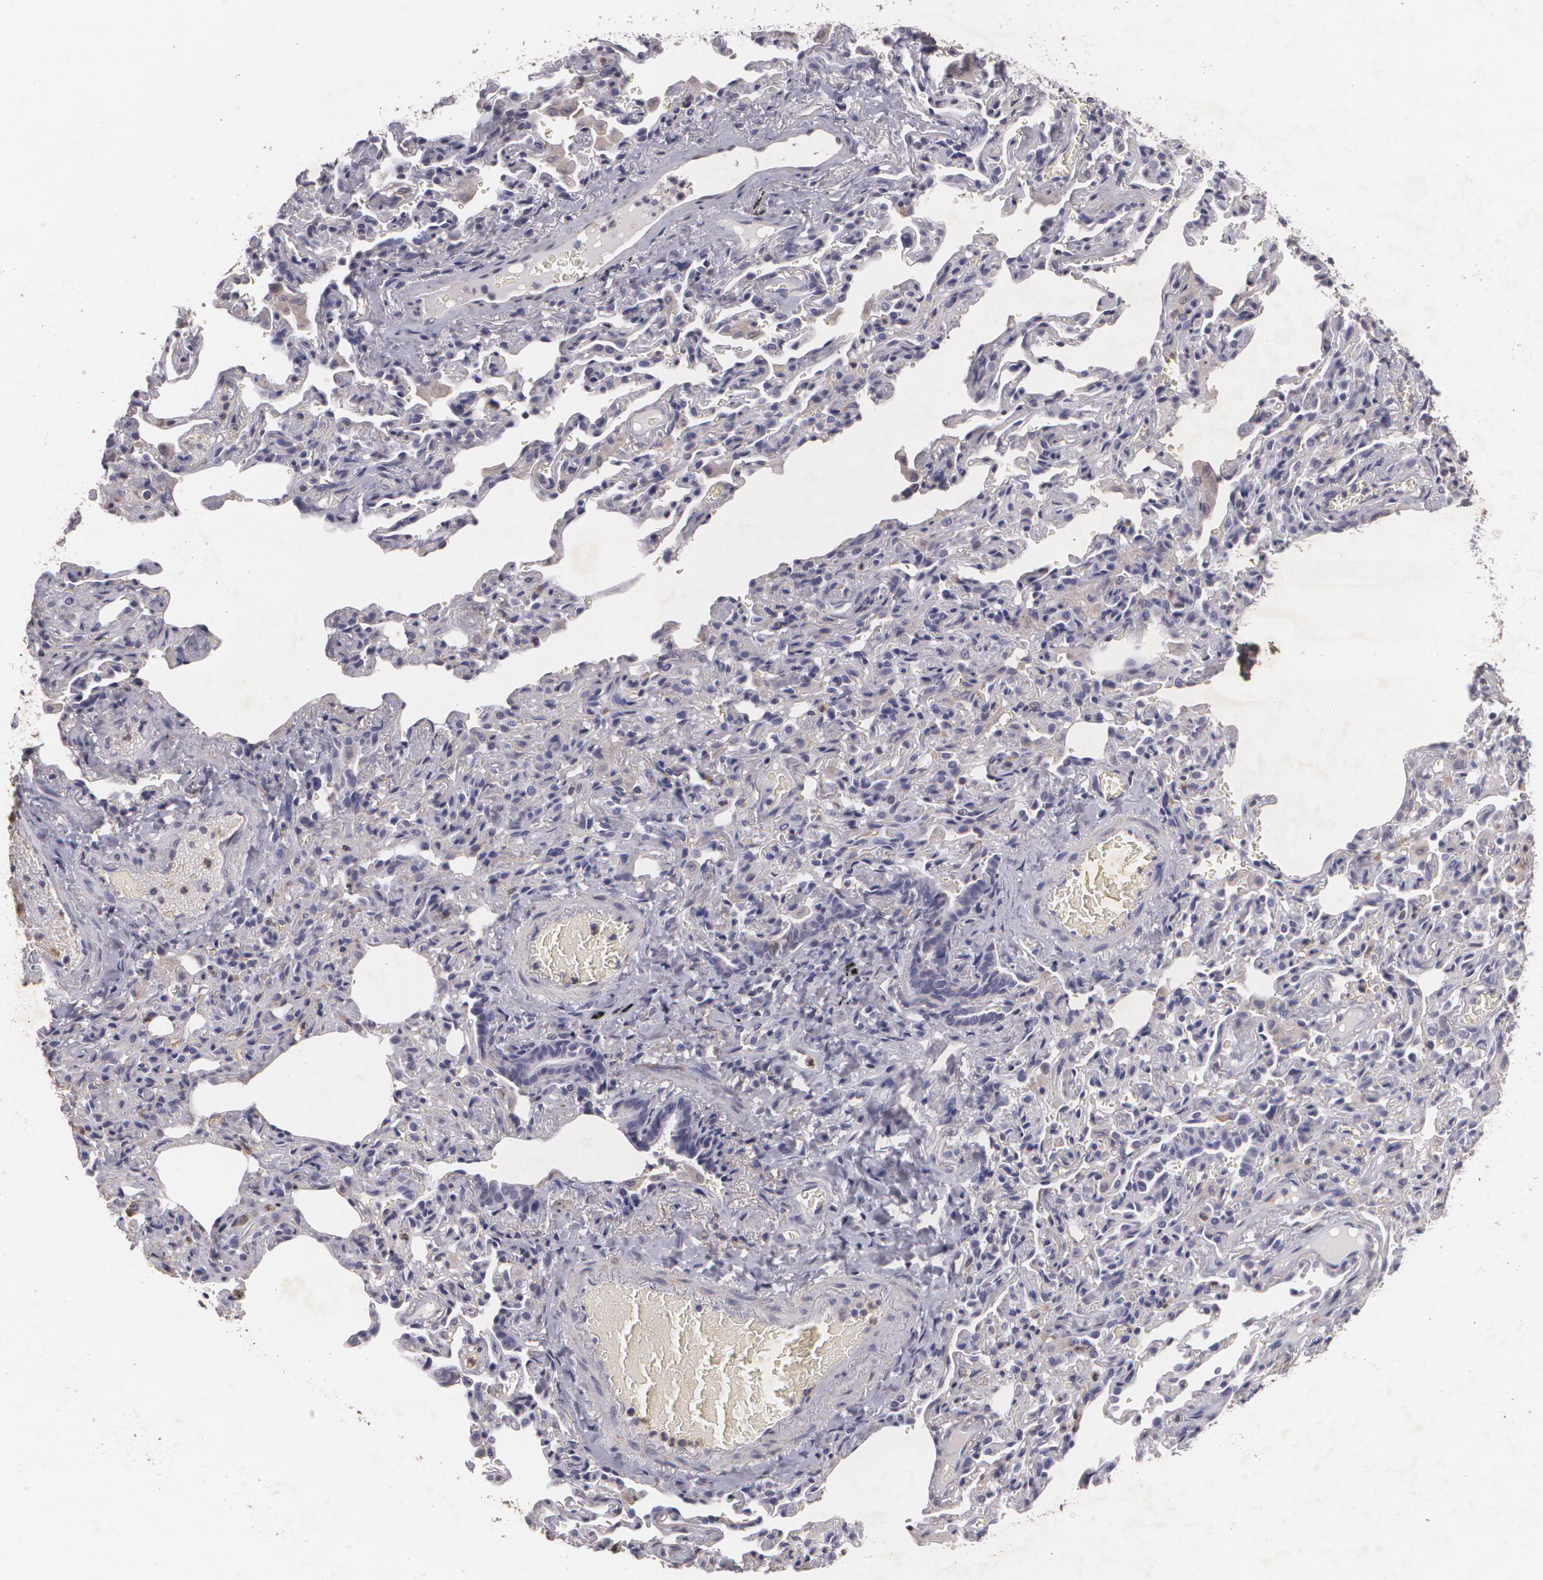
{"staining": {"intensity": "weak", "quantity": ">75%", "location": "cytoplasmic/membranous"}, "tissue": "bronchus", "cell_type": "Respiratory epithelial cells", "image_type": "normal", "snomed": [{"axis": "morphology", "description": "Normal tissue, NOS"}, {"axis": "topography", "description": "Cartilage tissue"}, {"axis": "topography", "description": "Bronchus"}, {"axis": "topography", "description": "Lung"}], "caption": "A brown stain highlights weak cytoplasmic/membranous expression of a protein in respiratory epithelial cells of normal human bronchus. Using DAB (3,3'-diaminobenzidine) (brown) and hematoxylin (blue) stains, captured at high magnification using brightfield microscopy.", "gene": "KCNA4", "patient": {"sex": "male", "age": 64}}